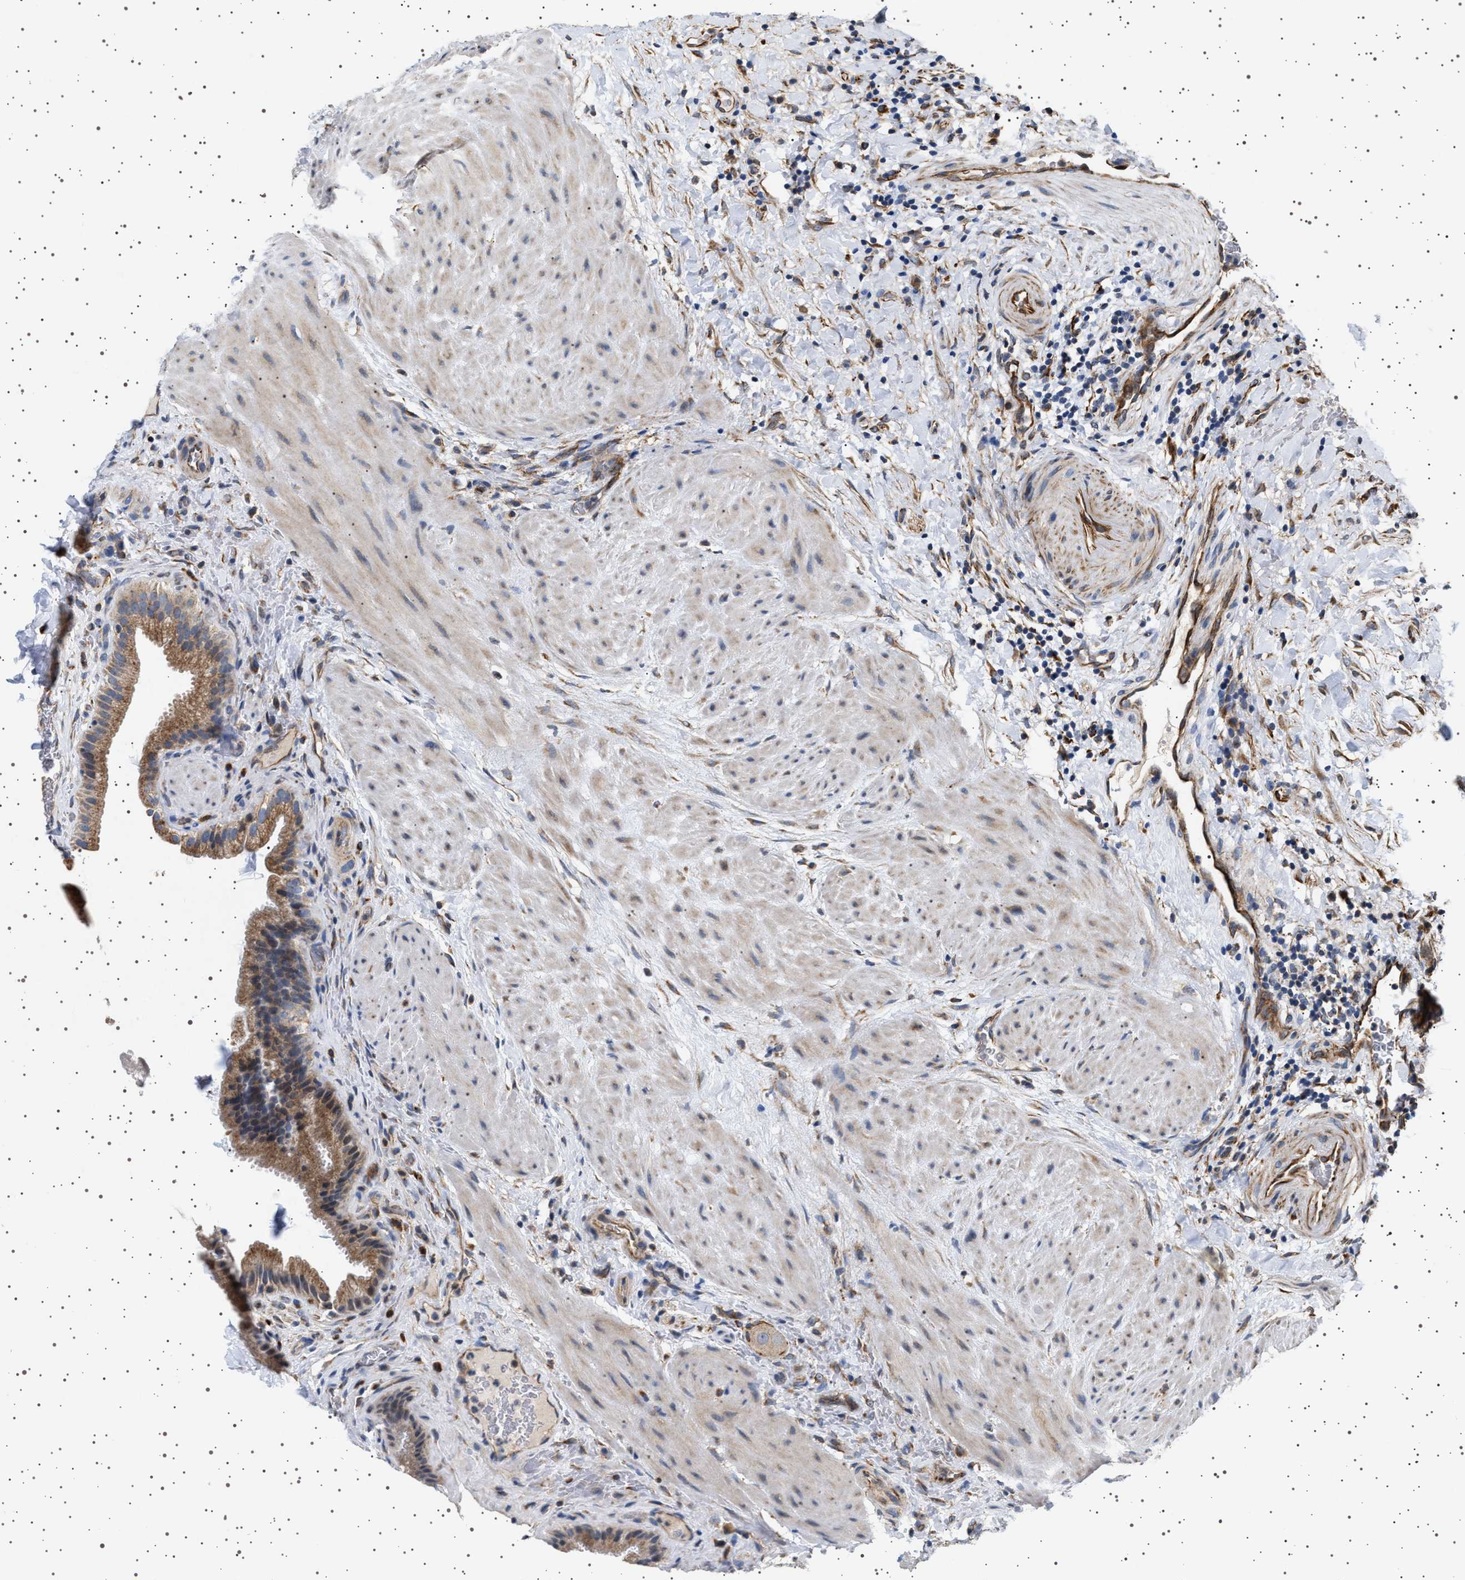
{"staining": {"intensity": "moderate", "quantity": ">75%", "location": "cytoplasmic/membranous"}, "tissue": "gallbladder", "cell_type": "Glandular cells", "image_type": "normal", "snomed": [{"axis": "morphology", "description": "Normal tissue, NOS"}, {"axis": "topography", "description": "Gallbladder"}], "caption": "About >75% of glandular cells in unremarkable gallbladder reveal moderate cytoplasmic/membranous protein positivity as visualized by brown immunohistochemical staining.", "gene": "TRUB2", "patient": {"sex": "male", "age": 49}}